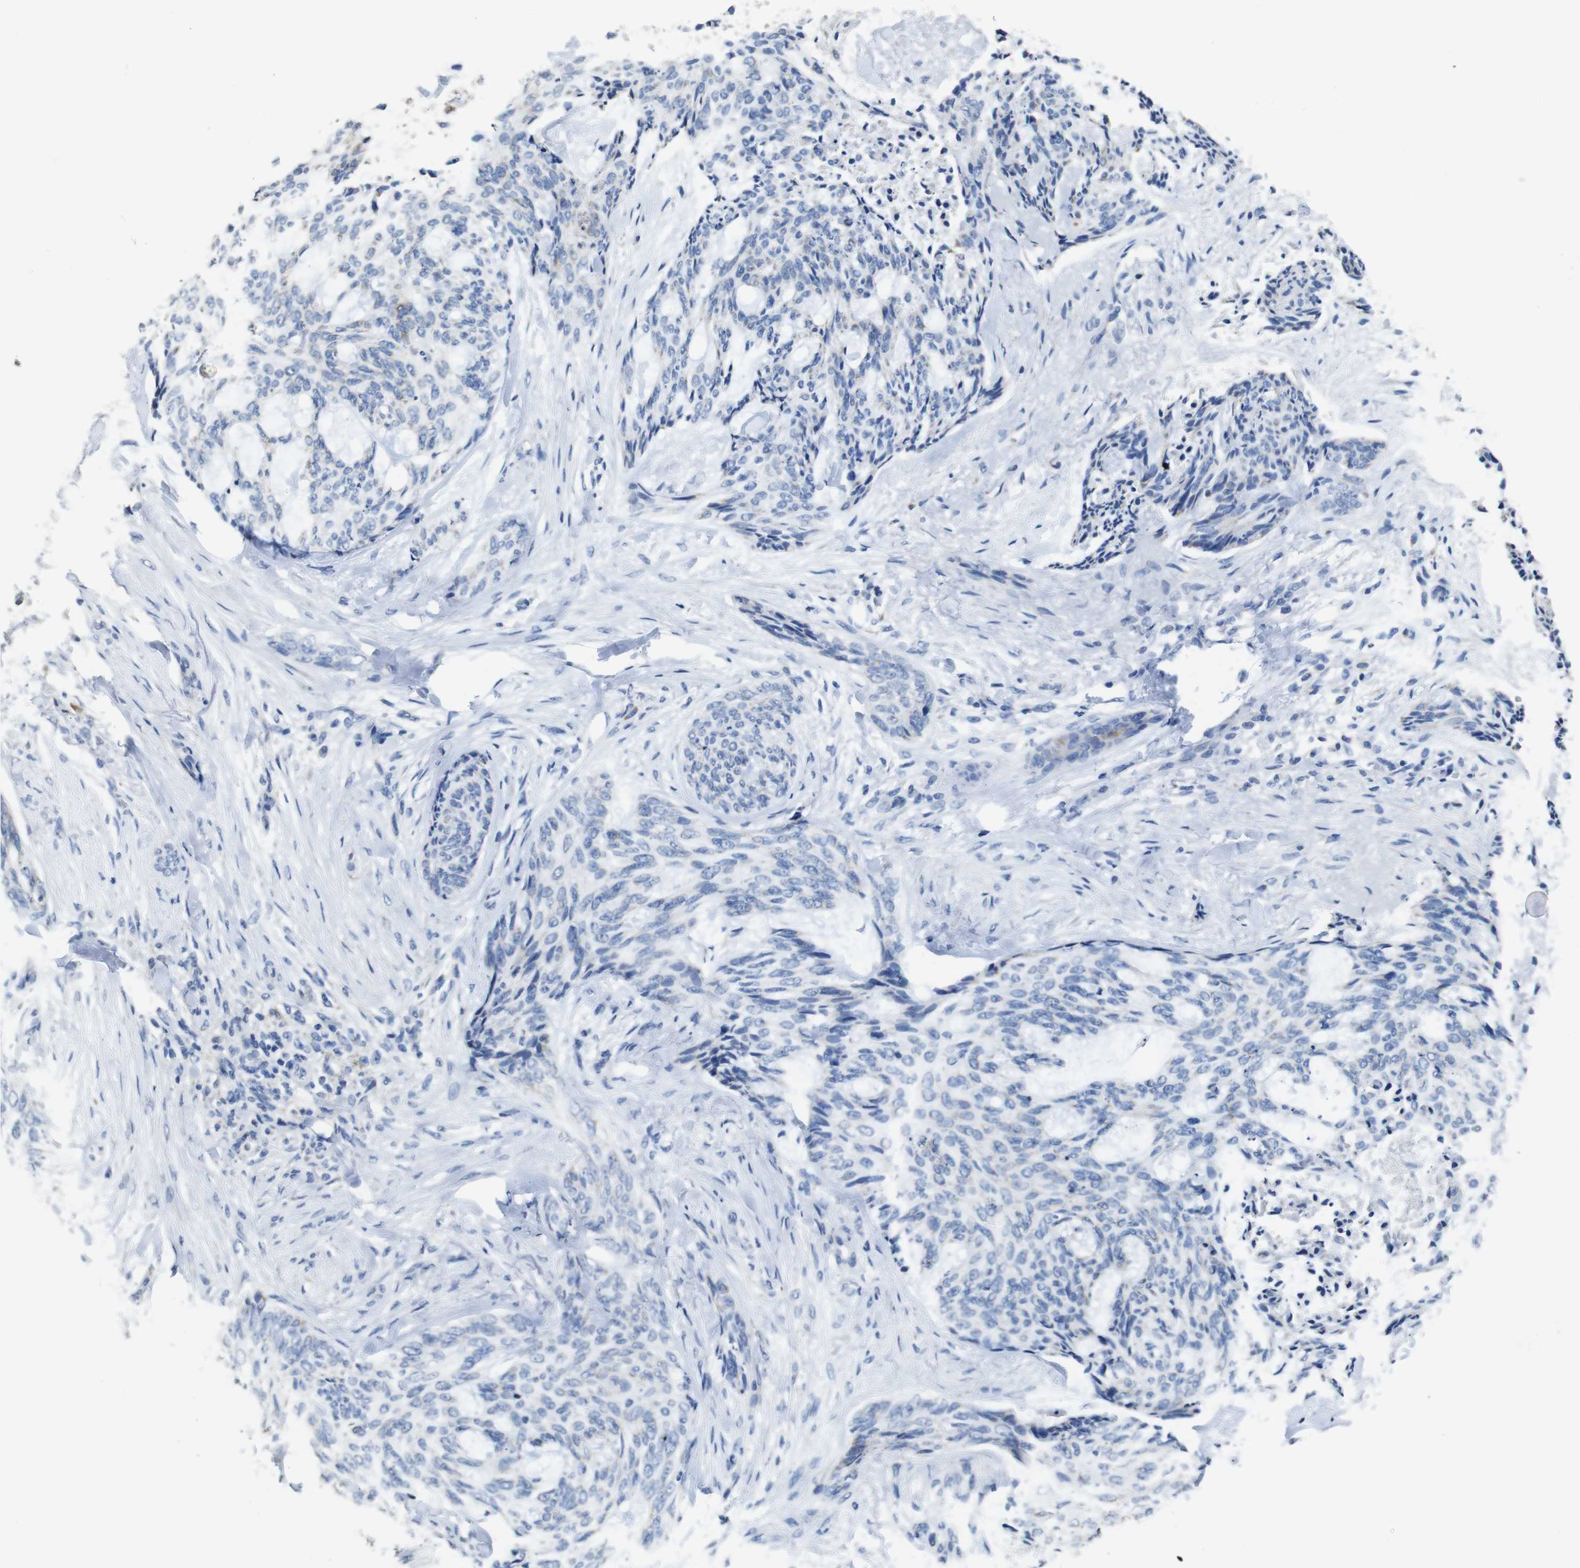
{"staining": {"intensity": "negative", "quantity": "none", "location": "none"}, "tissue": "skin cancer", "cell_type": "Tumor cells", "image_type": "cancer", "snomed": [{"axis": "morphology", "description": "Normal tissue, NOS"}, {"axis": "morphology", "description": "Basal cell carcinoma"}, {"axis": "topography", "description": "Skin"}], "caption": "Human skin basal cell carcinoma stained for a protein using immunohistochemistry exhibits no staining in tumor cells.", "gene": "MAOA", "patient": {"sex": "female", "age": 71}}